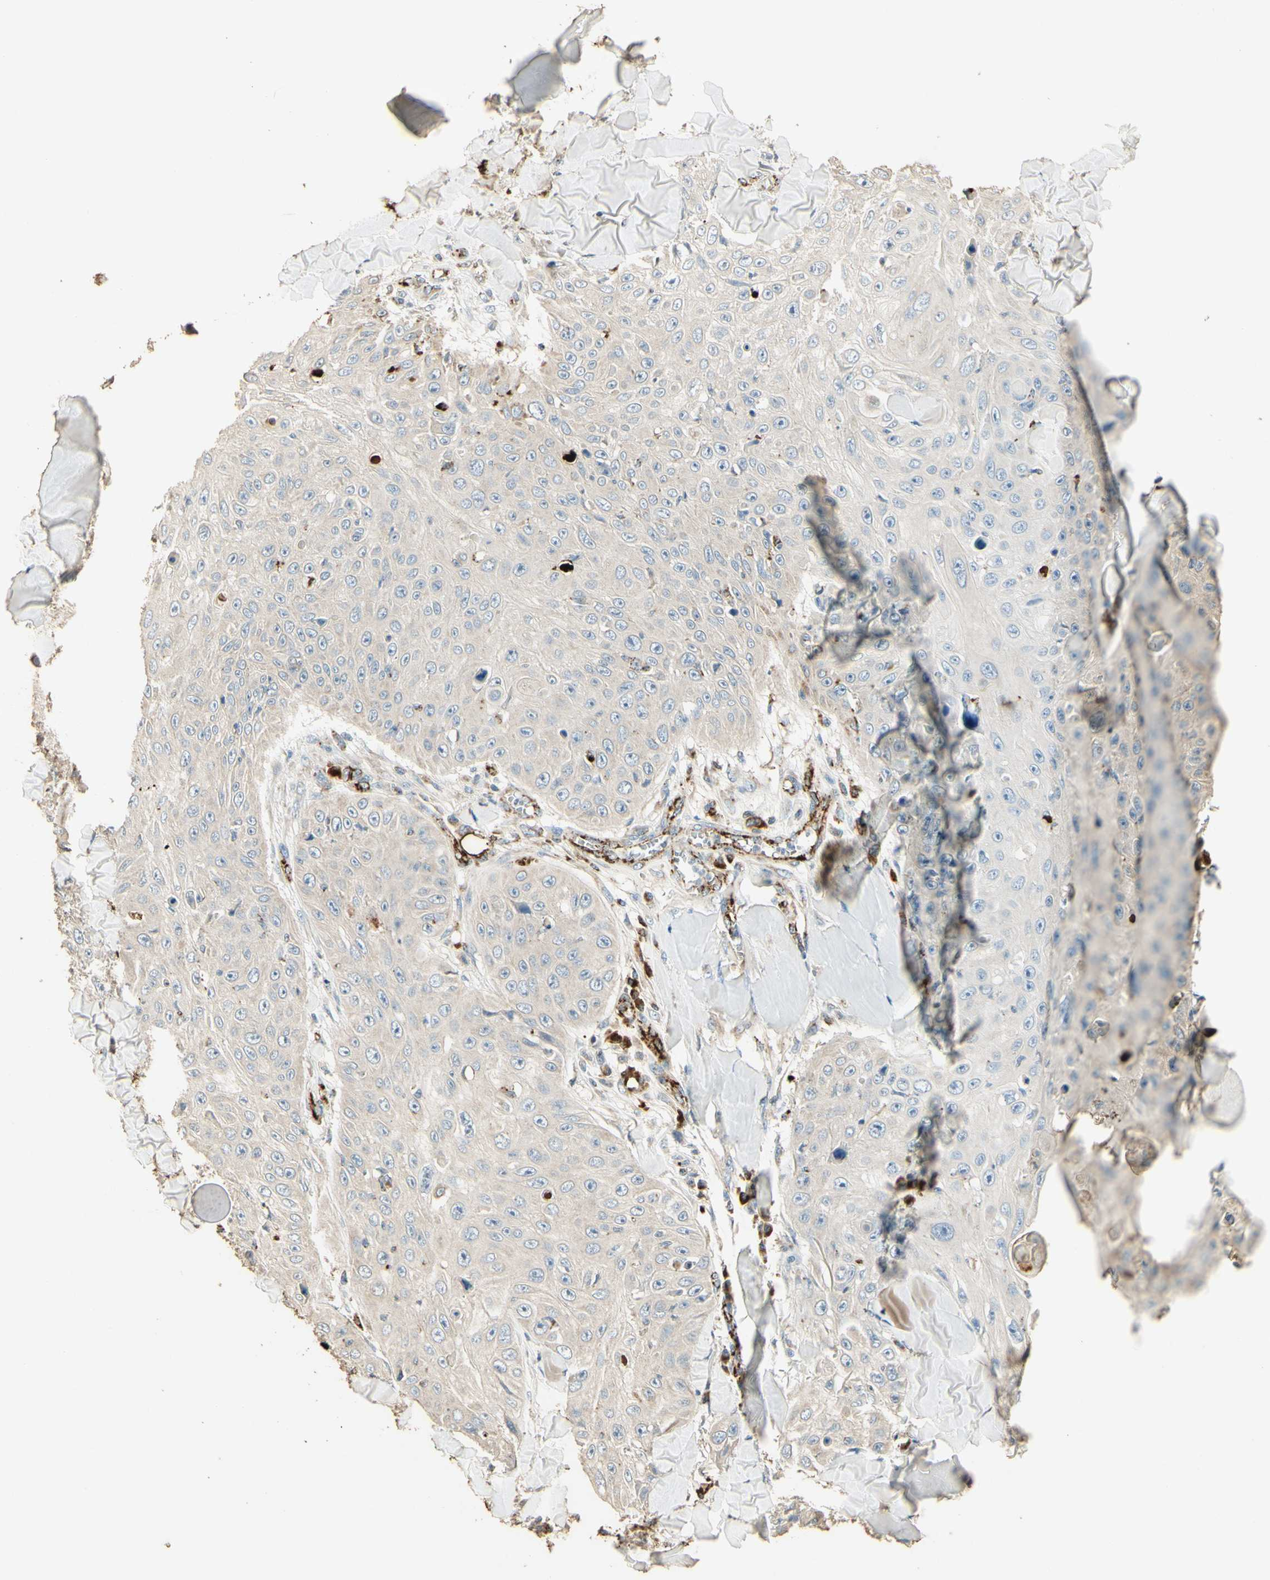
{"staining": {"intensity": "negative", "quantity": "none", "location": "none"}, "tissue": "skin cancer", "cell_type": "Tumor cells", "image_type": "cancer", "snomed": [{"axis": "morphology", "description": "Squamous cell carcinoma, NOS"}, {"axis": "topography", "description": "Skin"}], "caption": "Immunohistochemistry (IHC) of human skin cancer (squamous cell carcinoma) reveals no expression in tumor cells. (DAB (3,3'-diaminobenzidine) immunohistochemistry with hematoxylin counter stain).", "gene": "ARHGEF17", "patient": {"sex": "male", "age": 86}}